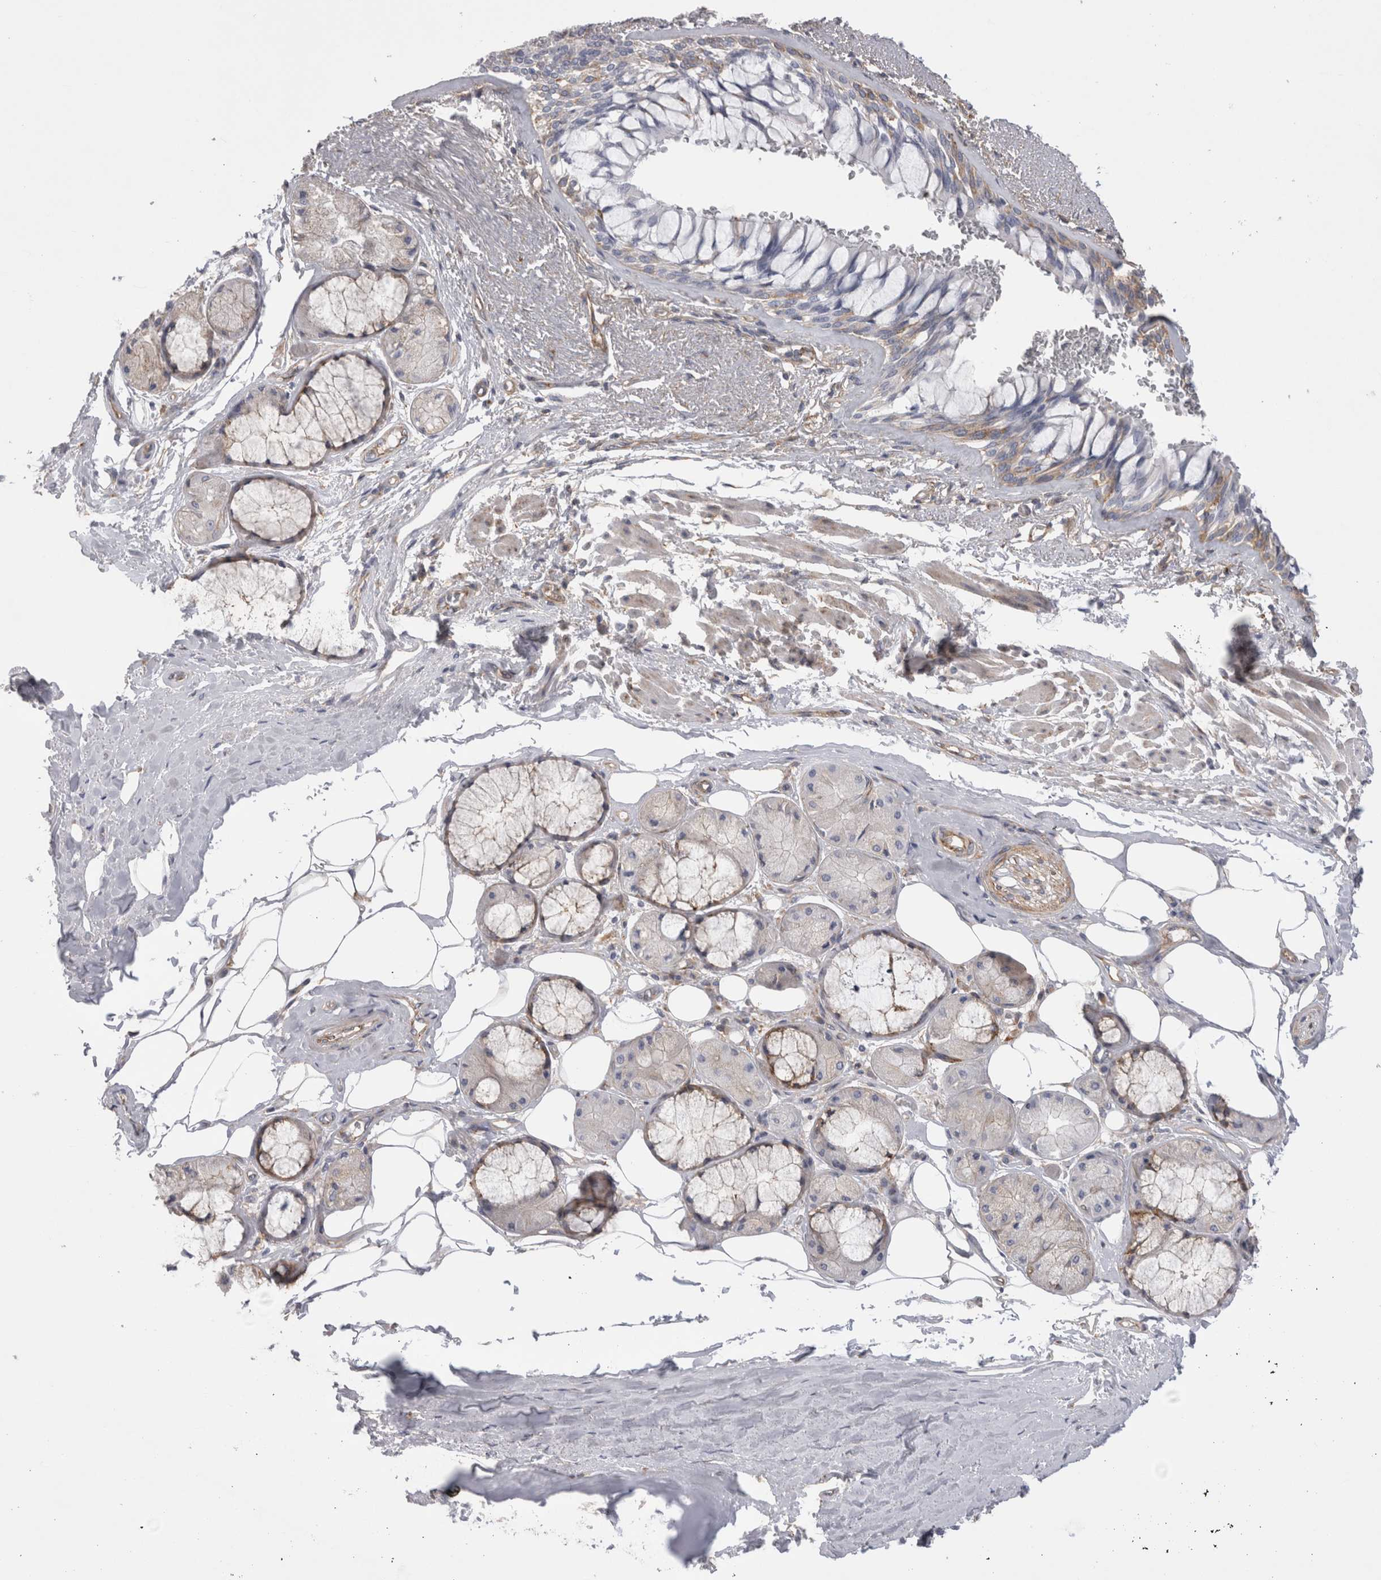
{"staining": {"intensity": "weak", "quantity": "<25%", "location": "cytoplasmic/membranous"}, "tissue": "bronchus", "cell_type": "Respiratory epithelial cells", "image_type": "normal", "snomed": [{"axis": "morphology", "description": "Normal tissue, NOS"}, {"axis": "topography", "description": "Bronchus"}], "caption": "Immunohistochemistry (IHC) of normal bronchus shows no positivity in respiratory epithelial cells.", "gene": "ATXN3L", "patient": {"sex": "male", "age": 66}}